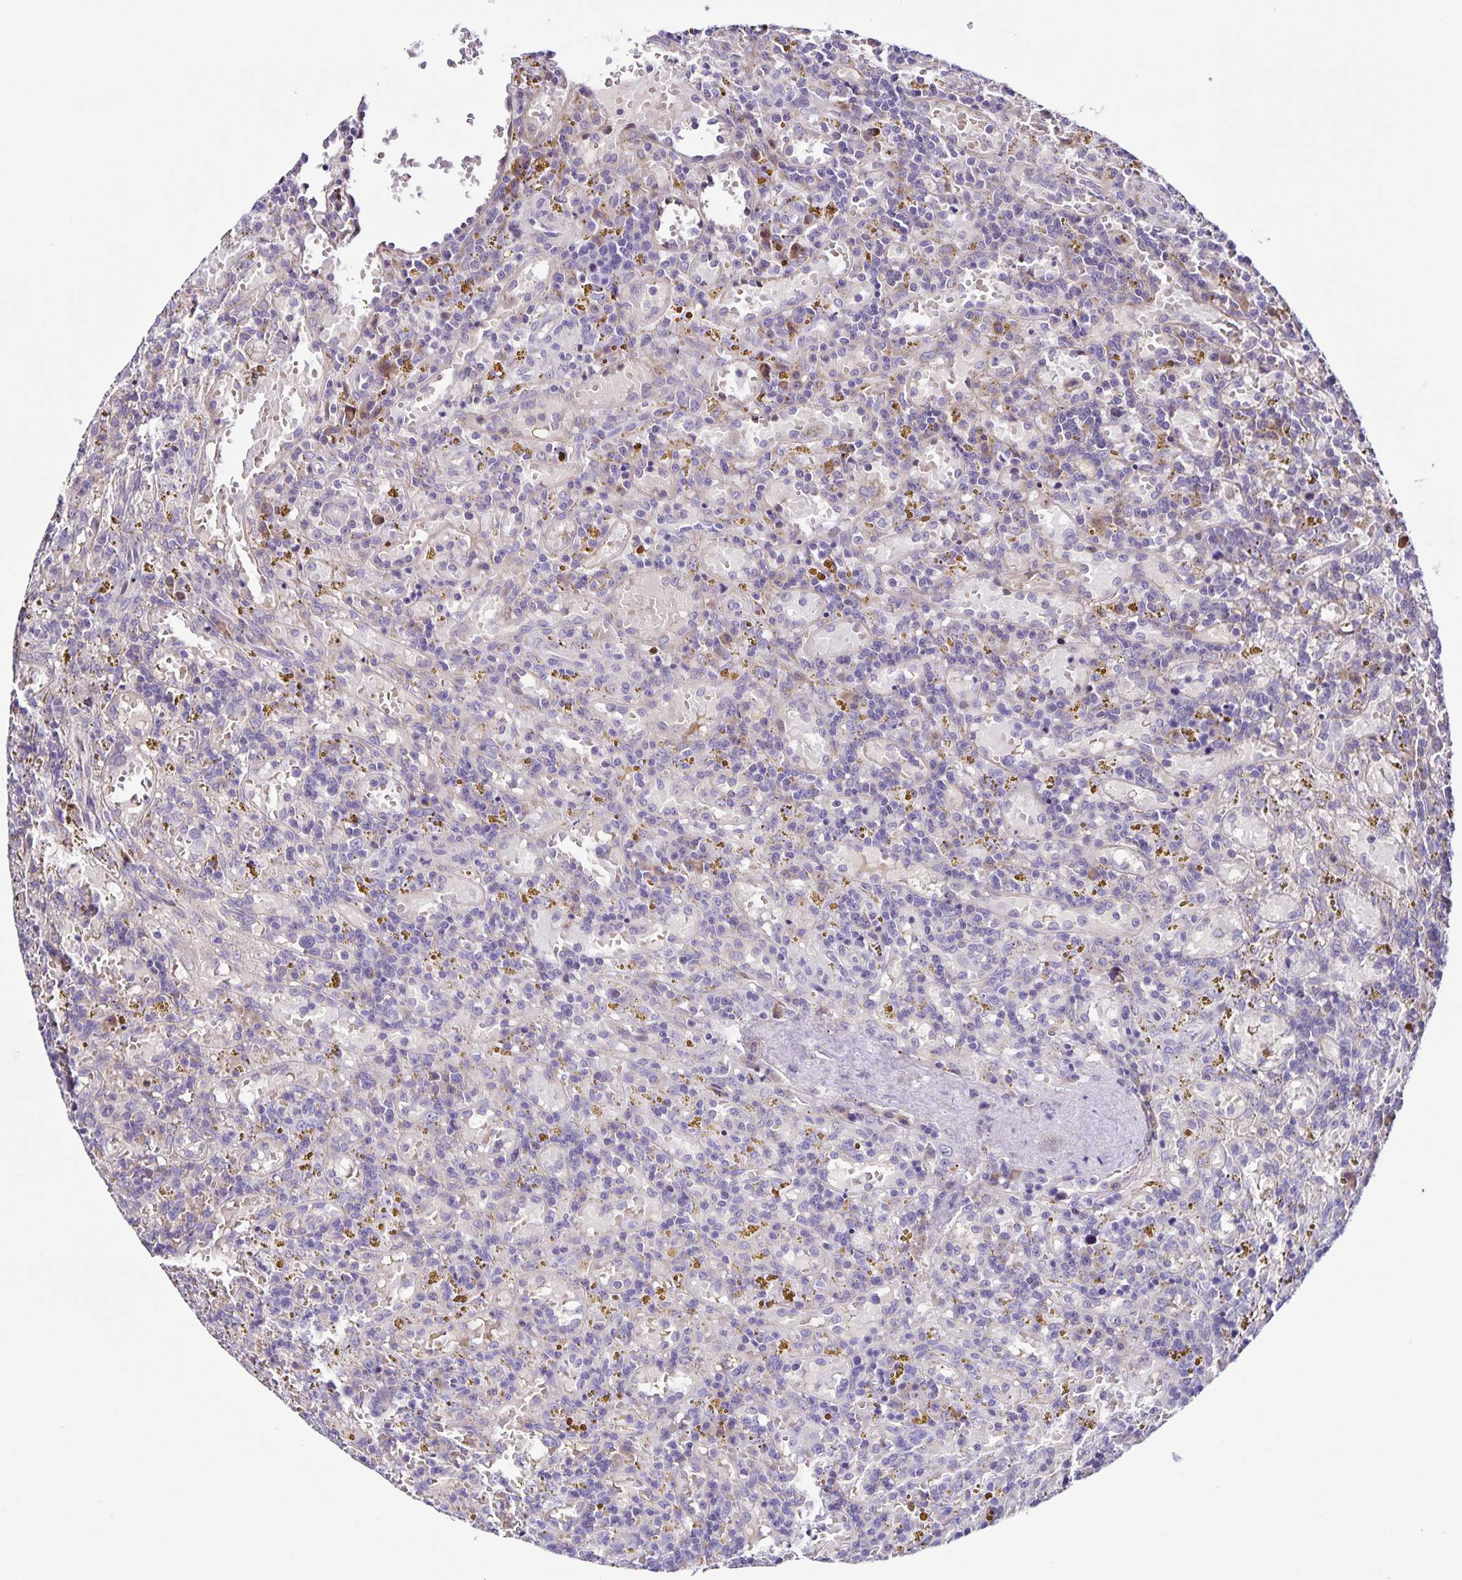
{"staining": {"intensity": "negative", "quantity": "none", "location": "none"}, "tissue": "lymphoma", "cell_type": "Tumor cells", "image_type": "cancer", "snomed": [{"axis": "morphology", "description": "Malignant lymphoma, non-Hodgkin's type, Low grade"}, {"axis": "topography", "description": "Spleen"}], "caption": "Immunohistochemical staining of lymphoma displays no significant expression in tumor cells. (DAB (3,3'-diaminobenzidine) immunohistochemistry (IHC) visualized using brightfield microscopy, high magnification).", "gene": "RNFT2", "patient": {"sex": "female", "age": 65}}